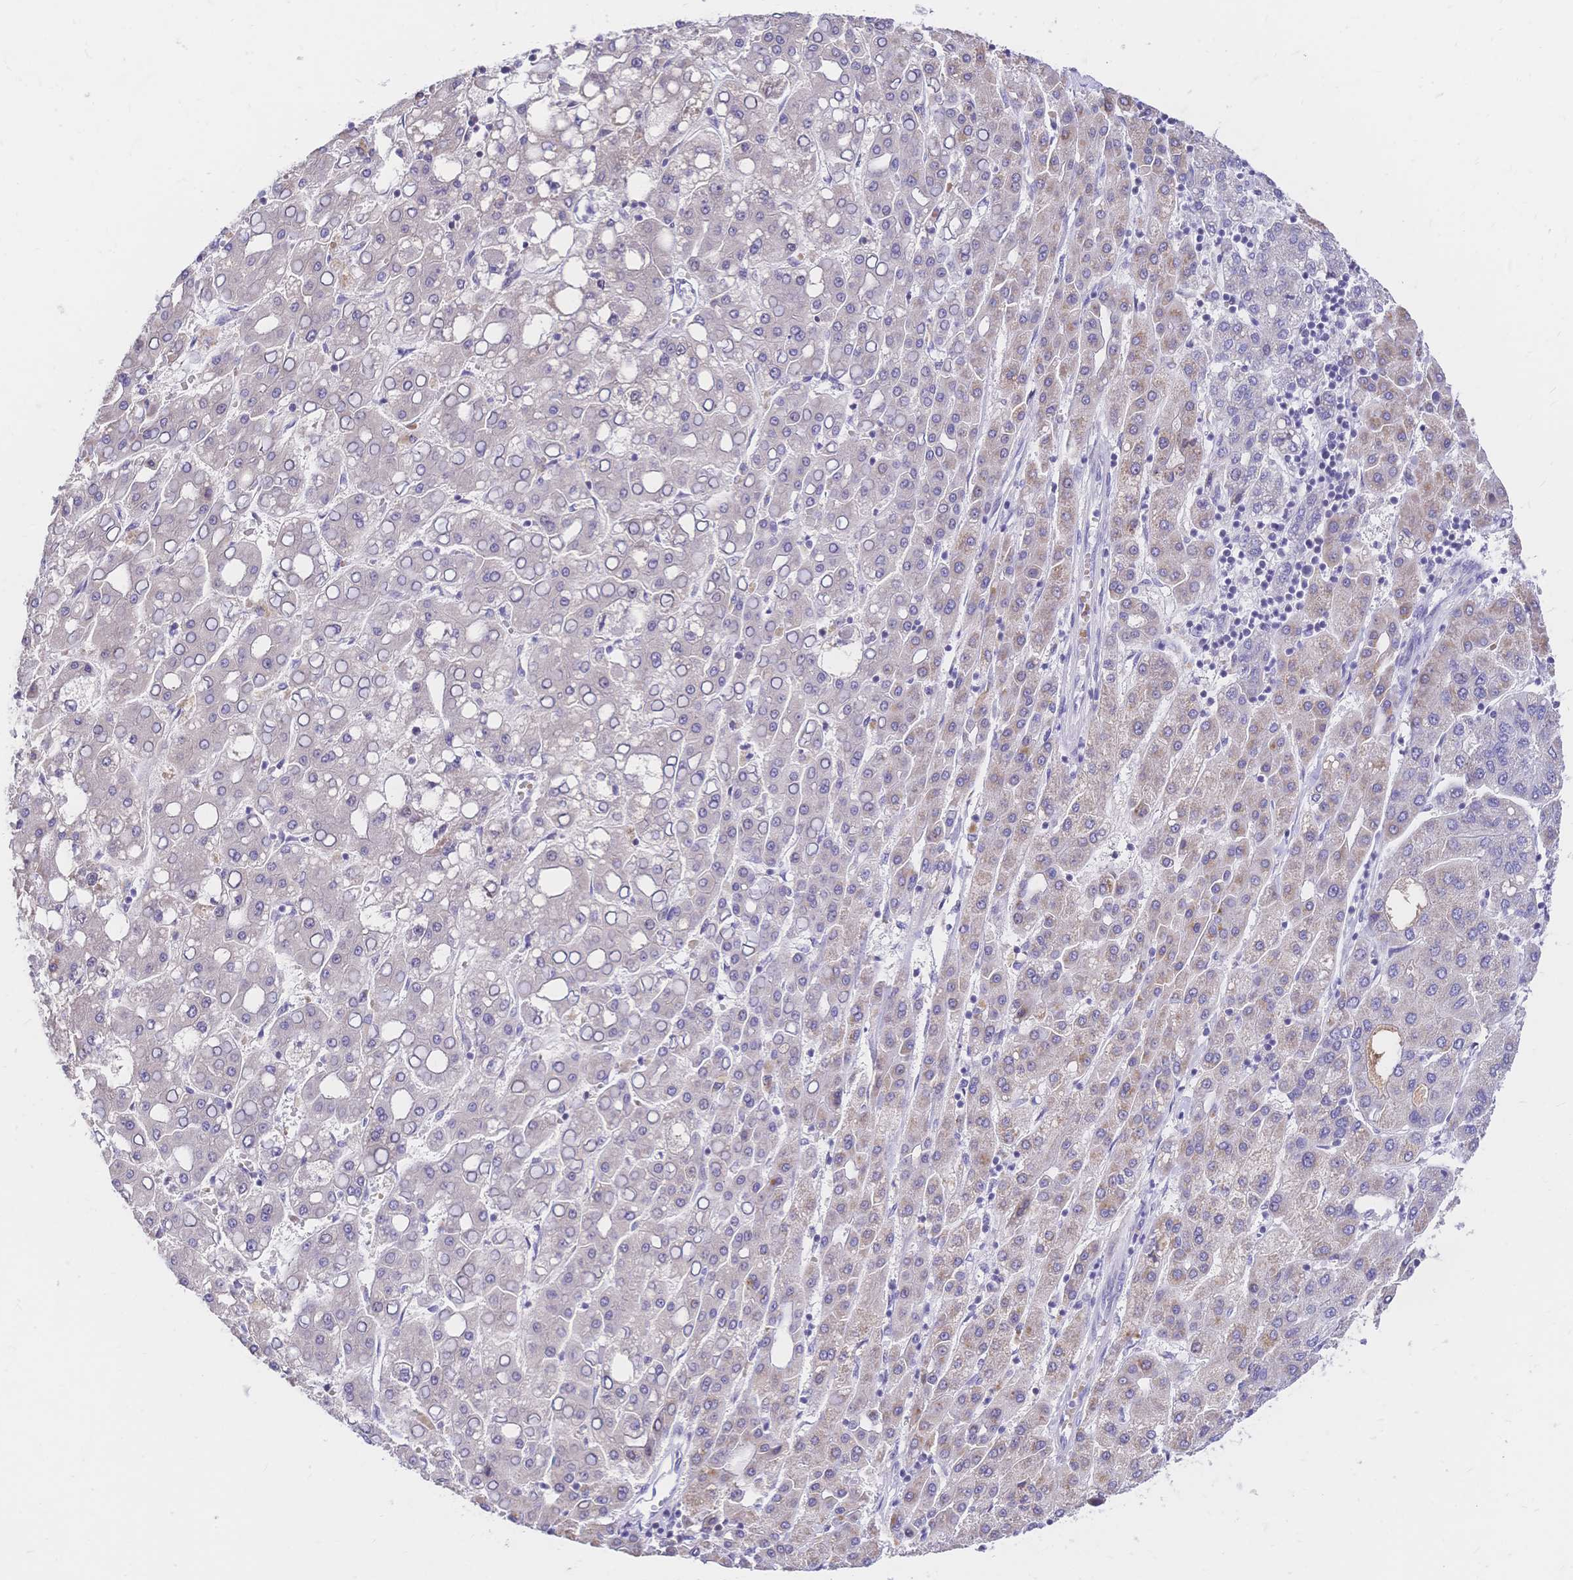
{"staining": {"intensity": "weak", "quantity": "<25%", "location": "cytoplasmic/membranous"}, "tissue": "liver cancer", "cell_type": "Tumor cells", "image_type": "cancer", "snomed": [{"axis": "morphology", "description": "Carcinoma, Hepatocellular, NOS"}, {"axis": "topography", "description": "Liver"}], "caption": "A photomicrograph of human liver cancer is negative for staining in tumor cells.", "gene": "CLEC18B", "patient": {"sex": "male", "age": 65}}